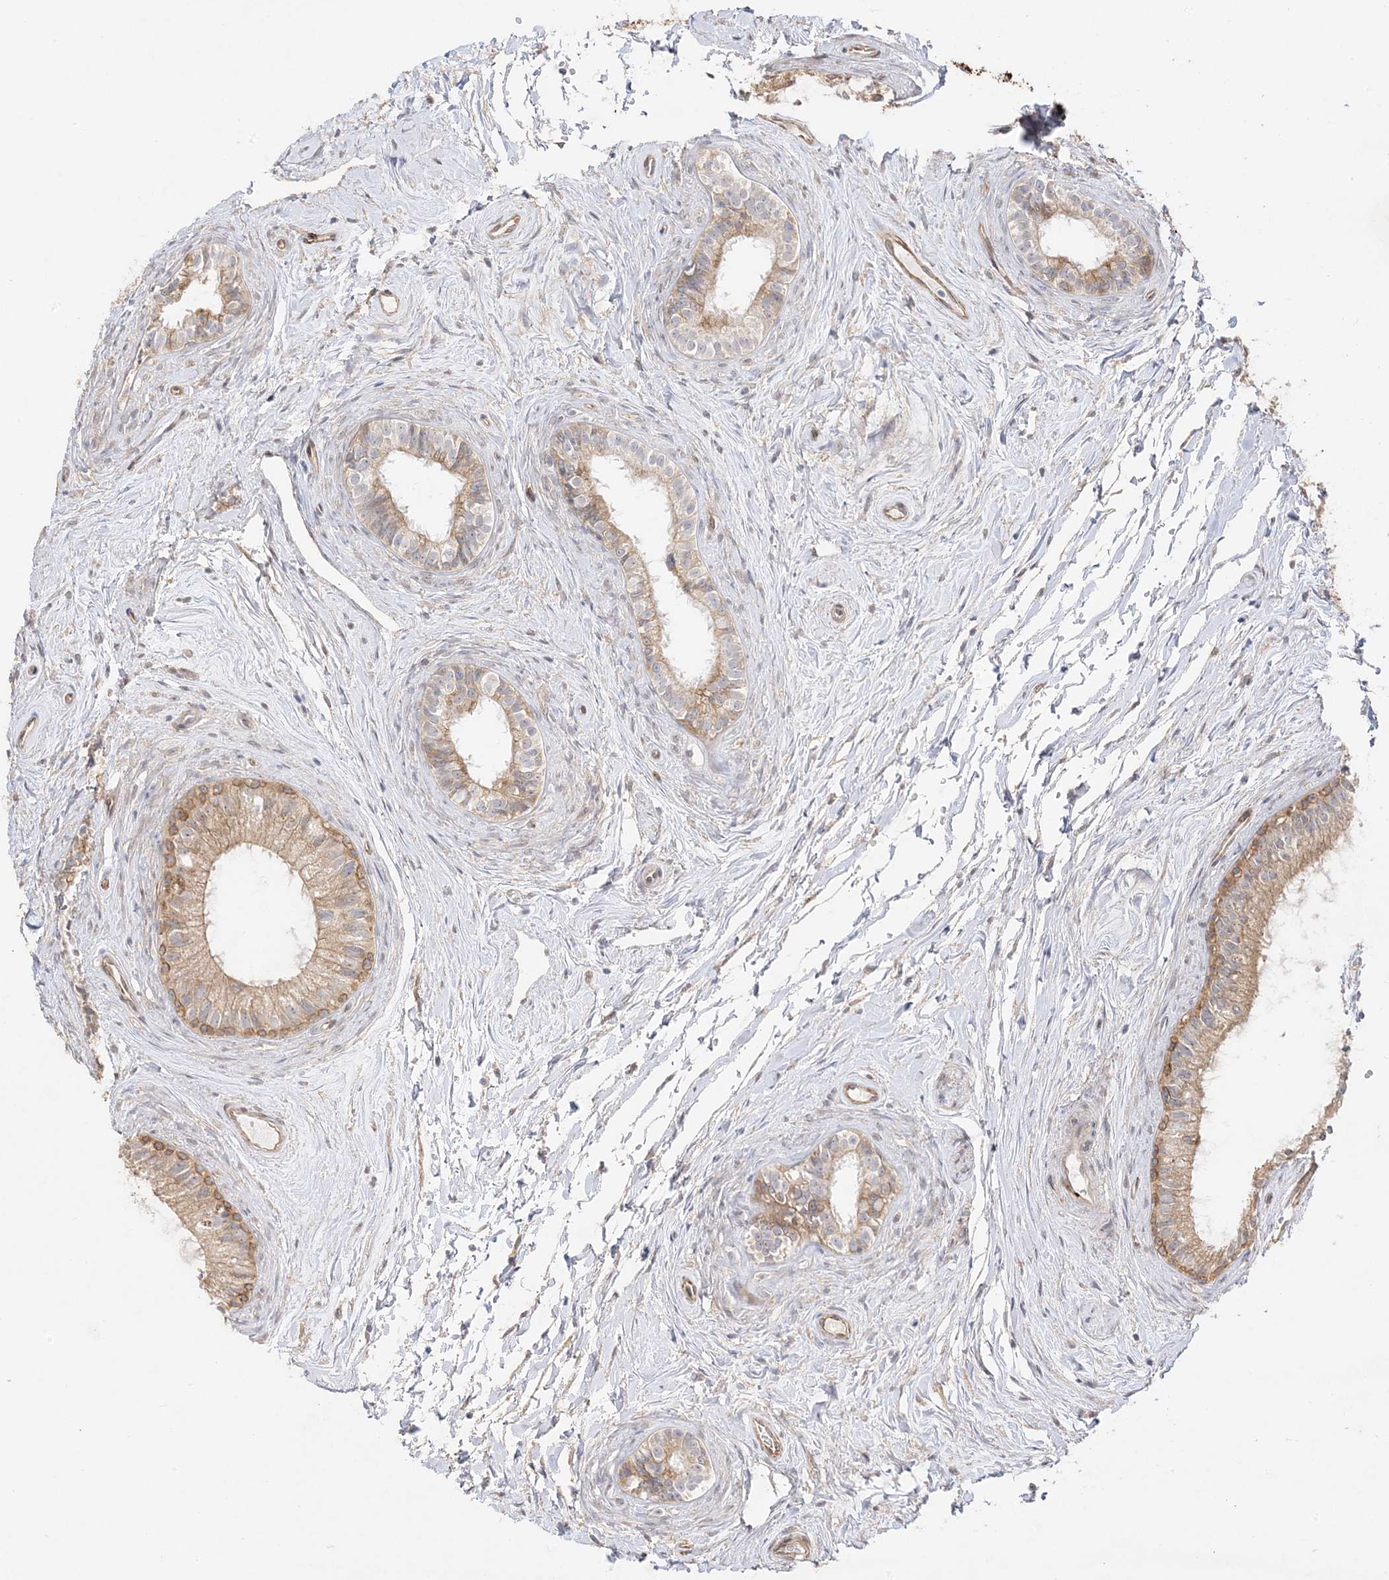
{"staining": {"intensity": "moderate", "quantity": ">75%", "location": "cytoplasmic/membranous"}, "tissue": "epididymis", "cell_type": "Glandular cells", "image_type": "normal", "snomed": [{"axis": "morphology", "description": "Normal tissue, NOS"}, {"axis": "topography", "description": "Epididymis"}], "caption": "Immunohistochemistry (IHC) (DAB (3,3'-diaminobenzidine)) staining of normal human epididymis displays moderate cytoplasmic/membranous protein staining in about >75% of glandular cells. Immunohistochemistry stains the protein in brown and the nuclei are stained blue.", "gene": "C2CD2", "patient": {"sex": "male", "age": 71}}